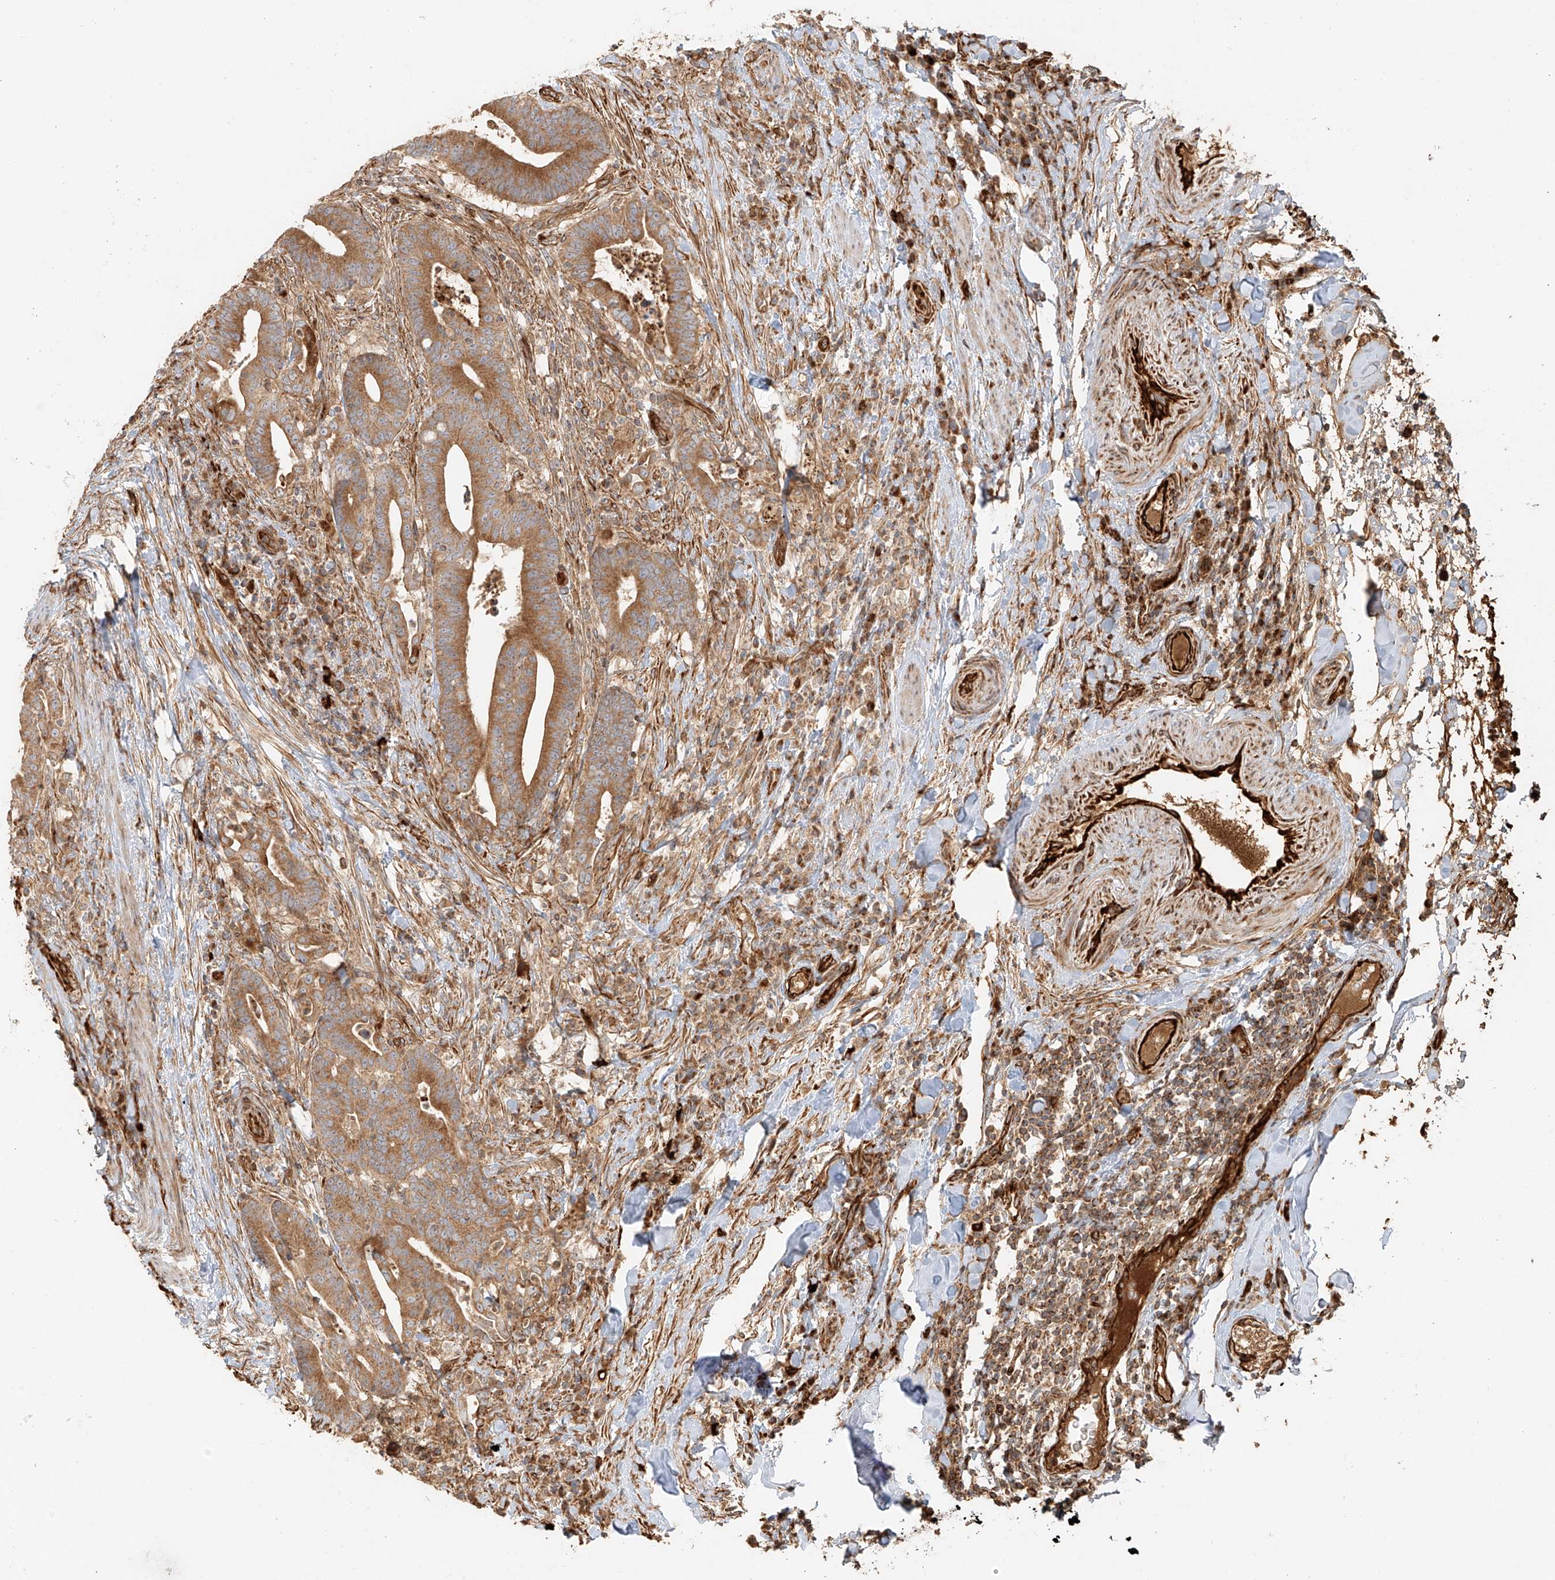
{"staining": {"intensity": "moderate", "quantity": ">75%", "location": "cytoplasmic/membranous"}, "tissue": "colorectal cancer", "cell_type": "Tumor cells", "image_type": "cancer", "snomed": [{"axis": "morphology", "description": "Adenocarcinoma, NOS"}, {"axis": "topography", "description": "Colon"}], "caption": "Immunohistochemistry (IHC) histopathology image of neoplastic tissue: colorectal cancer stained using immunohistochemistry reveals medium levels of moderate protein expression localized specifically in the cytoplasmic/membranous of tumor cells, appearing as a cytoplasmic/membranous brown color.", "gene": "MIPEP", "patient": {"sex": "female", "age": 66}}